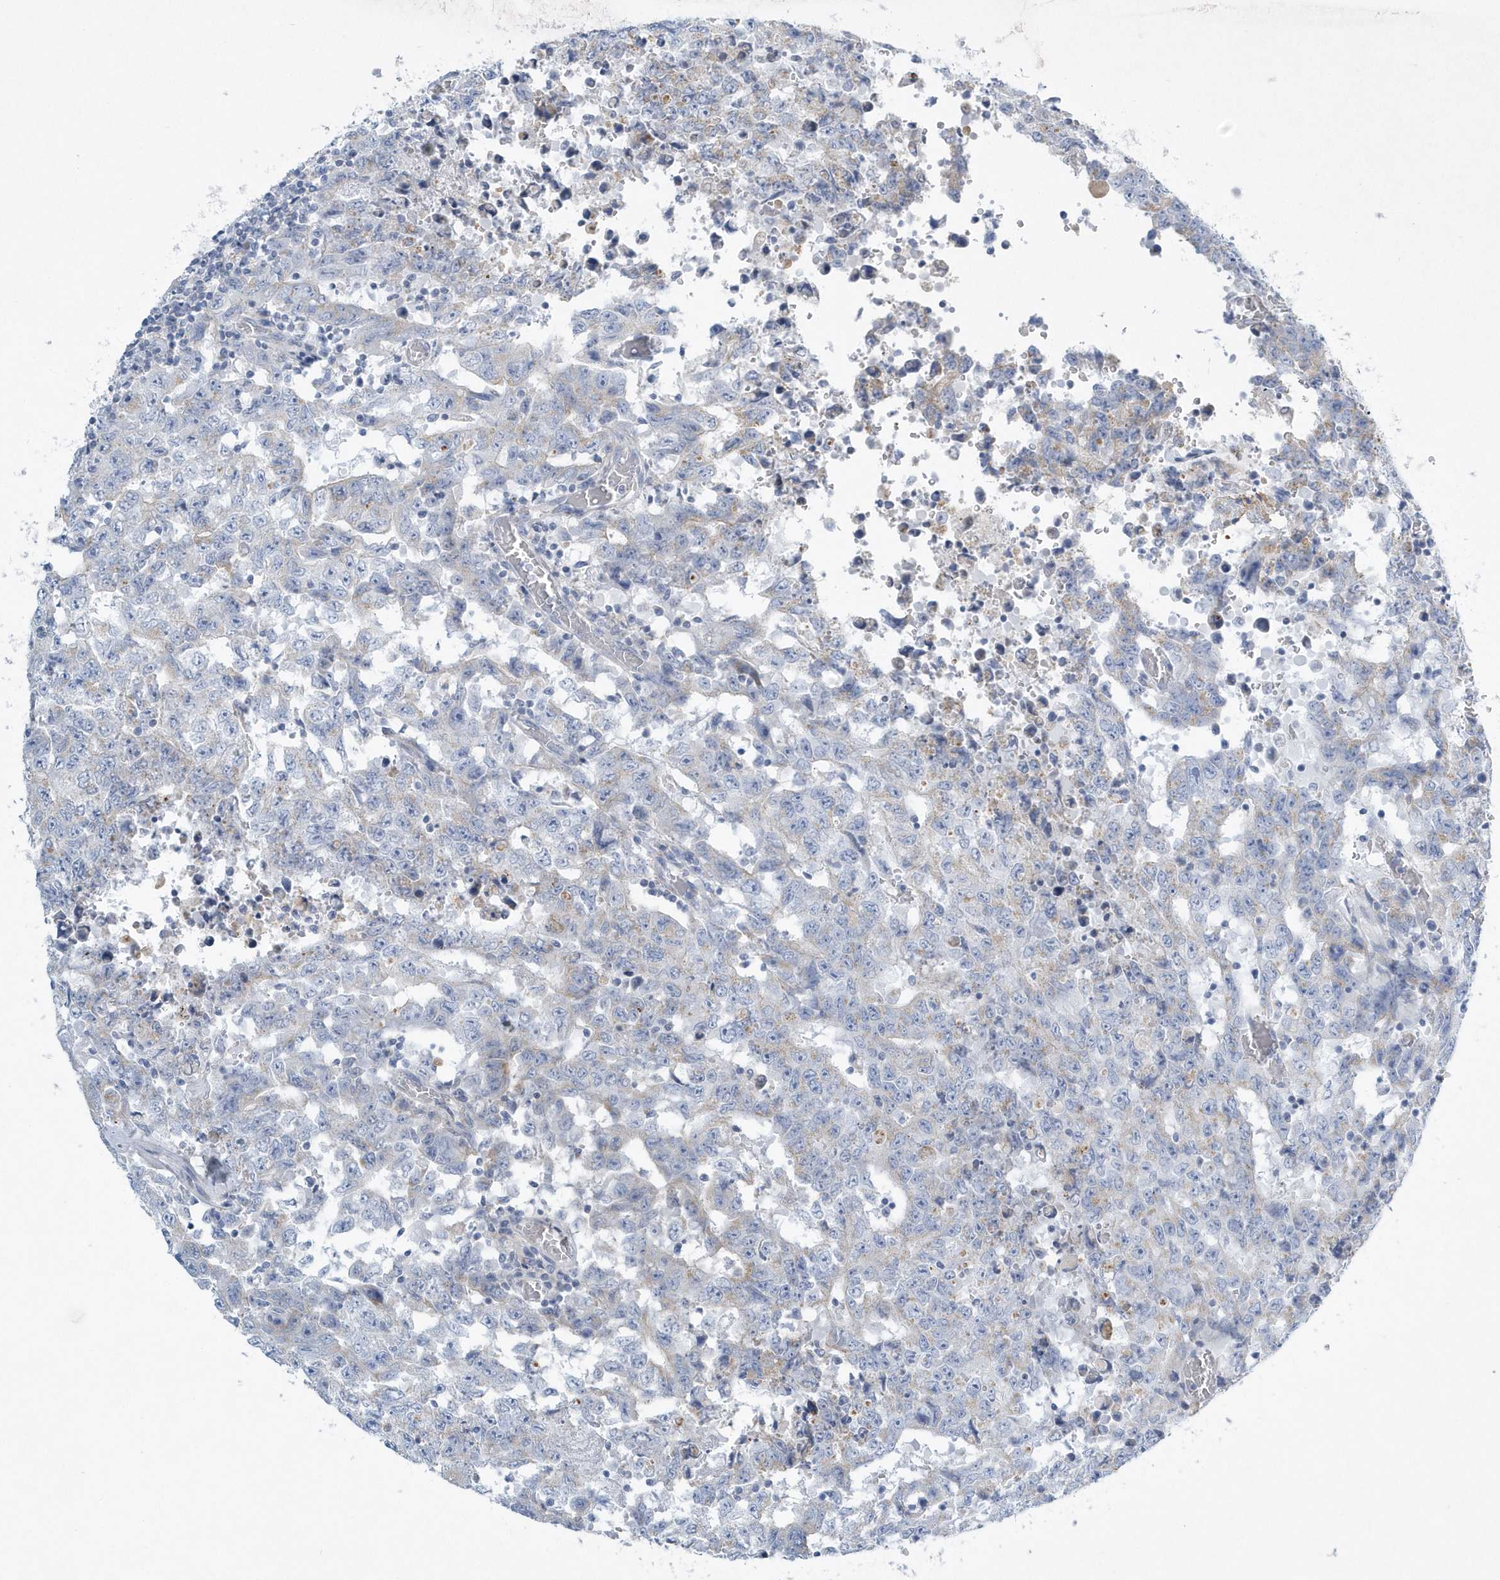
{"staining": {"intensity": "negative", "quantity": "none", "location": "none"}, "tissue": "testis cancer", "cell_type": "Tumor cells", "image_type": "cancer", "snomed": [{"axis": "morphology", "description": "Carcinoma, Embryonal, NOS"}, {"axis": "topography", "description": "Testis"}], "caption": "DAB immunohistochemical staining of human testis cancer exhibits no significant positivity in tumor cells. (DAB (3,3'-diaminobenzidine) IHC visualized using brightfield microscopy, high magnification).", "gene": "SPATA18", "patient": {"sex": "male", "age": 26}}